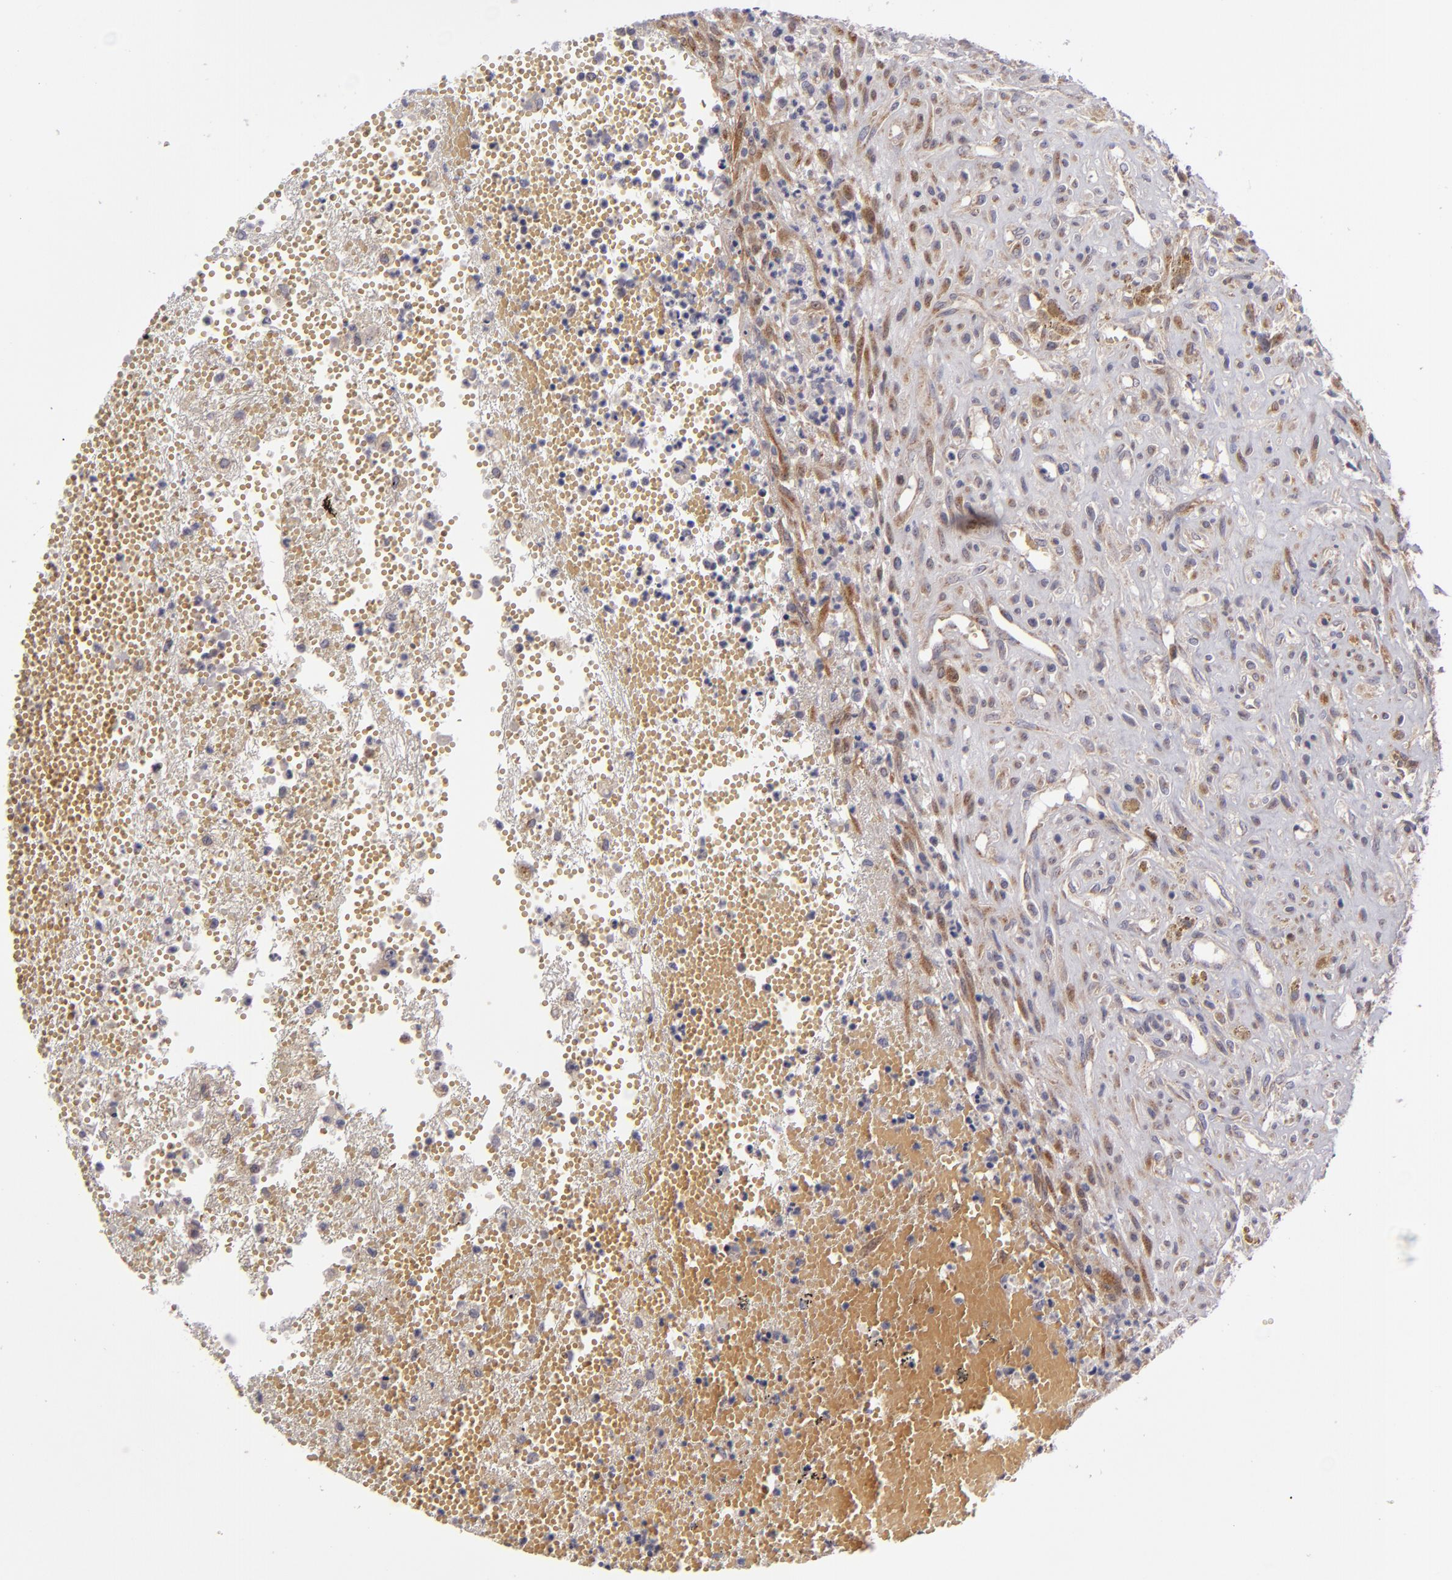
{"staining": {"intensity": "negative", "quantity": "none", "location": "none"}, "tissue": "glioma", "cell_type": "Tumor cells", "image_type": "cancer", "snomed": [{"axis": "morphology", "description": "Glioma, malignant, High grade"}, {"axis": "topography", "description": "Brain"}], "caption": "Immunohistochemical staining of human malignant glioma (high-grade) exhibits no significant staining in tumor cells.", "gene": "SH2D4A", "patient": {"sex": "male", "age": 66}}